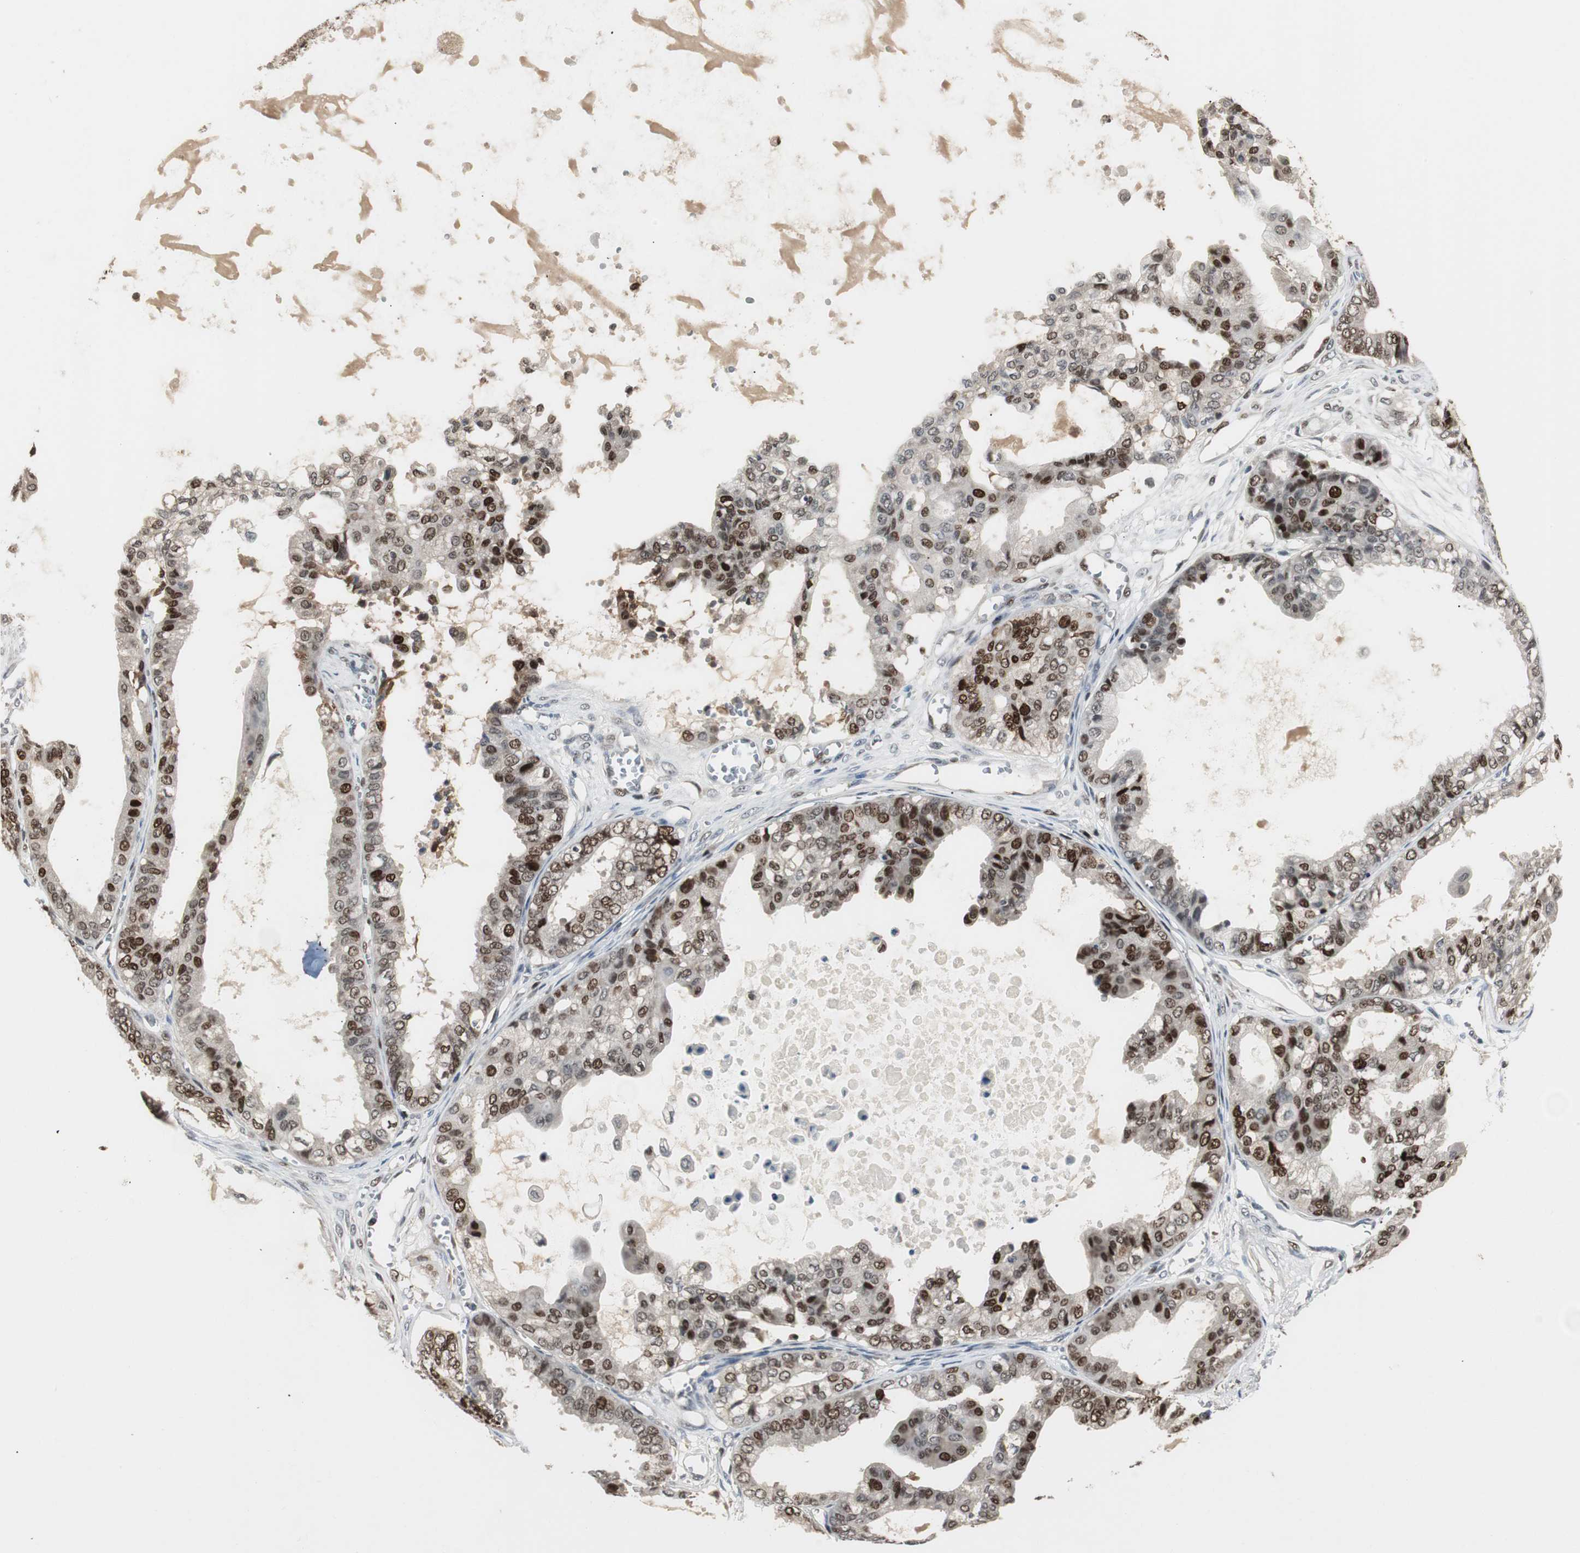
{"staining": {"intensity": "strong", "quantity": "25%-75%", "location": "nuclear"}, "tissue": "ovarian cancer", "cell_type": "Tumor cells", "image_type": "cancer", "snomed": [{"axis": "morphology", "description": "Carcinoma, NOS"}, {"axis": "morphology", "description": "Carcinoma, endometroid"}, {"axis": "topography", "description": "Ovary"}], "caption": "The image demonstrates a brown stain indicating the presence of a protein in the nuclear of tumor cells in ovarian endometroid carcinoma. The protein is shown in brown color, while the nuclei are stained blue.", "gene": "FEN1", "patient": {"sex": "female", "age": 50}}